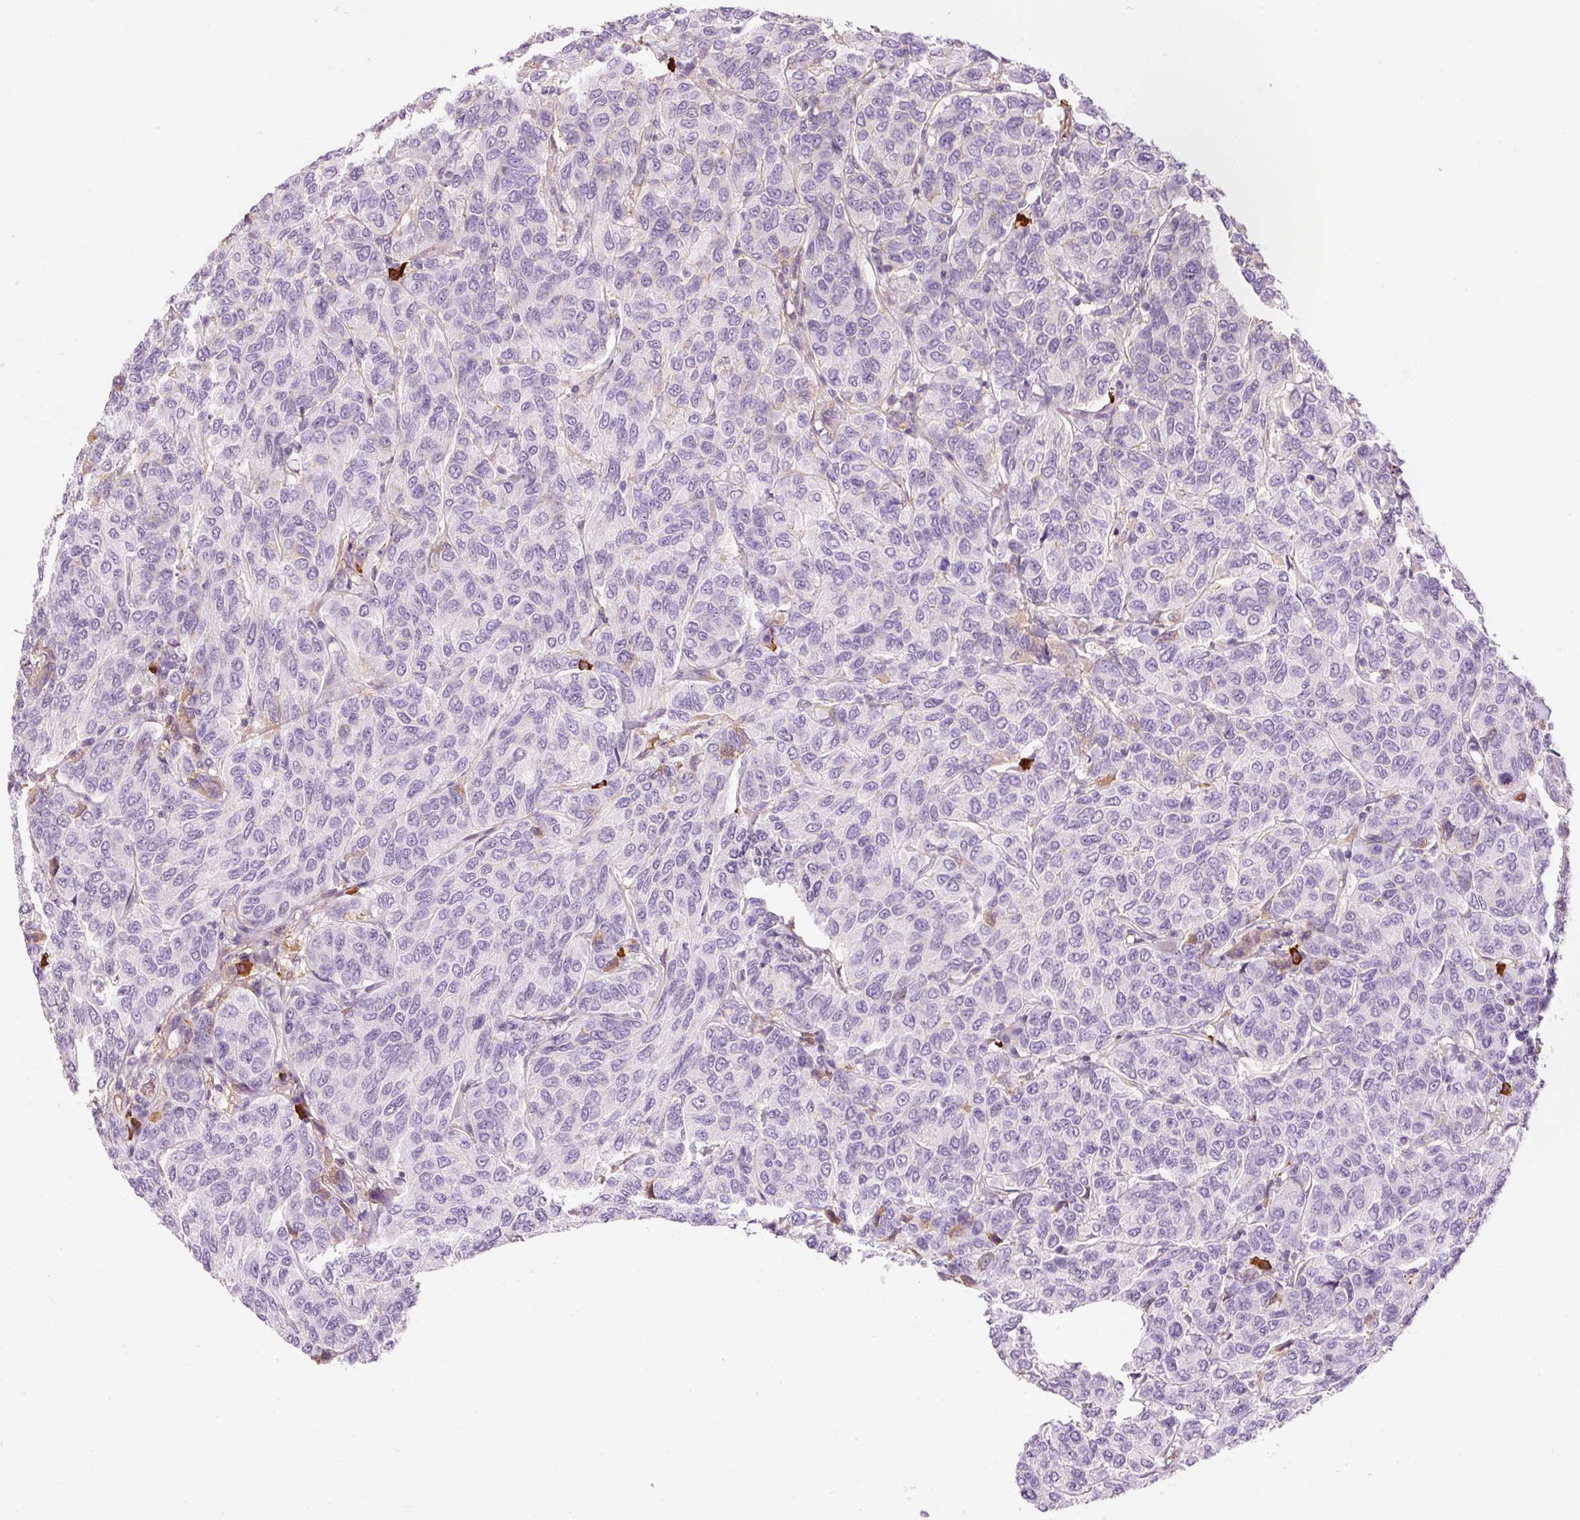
{"staining": {"intensity": "negative", "quantity": "none", "location": "none"}, "tissue": "breast cancer", "cell_type": "Tumor cells", "image_type": "cancer", "snomed": [{"axis": "morphology", "description": "Duct carcinoma"}, {"axis": "topography", "description": "Breast"}], "caption": "Tumor cells show no significant expression in intraductal carcinoma (breast). (IHC, brightfield microscopy, high magnification).", "gene": "PRPF38B", "patient": {"sex": "female", "age": 55}}